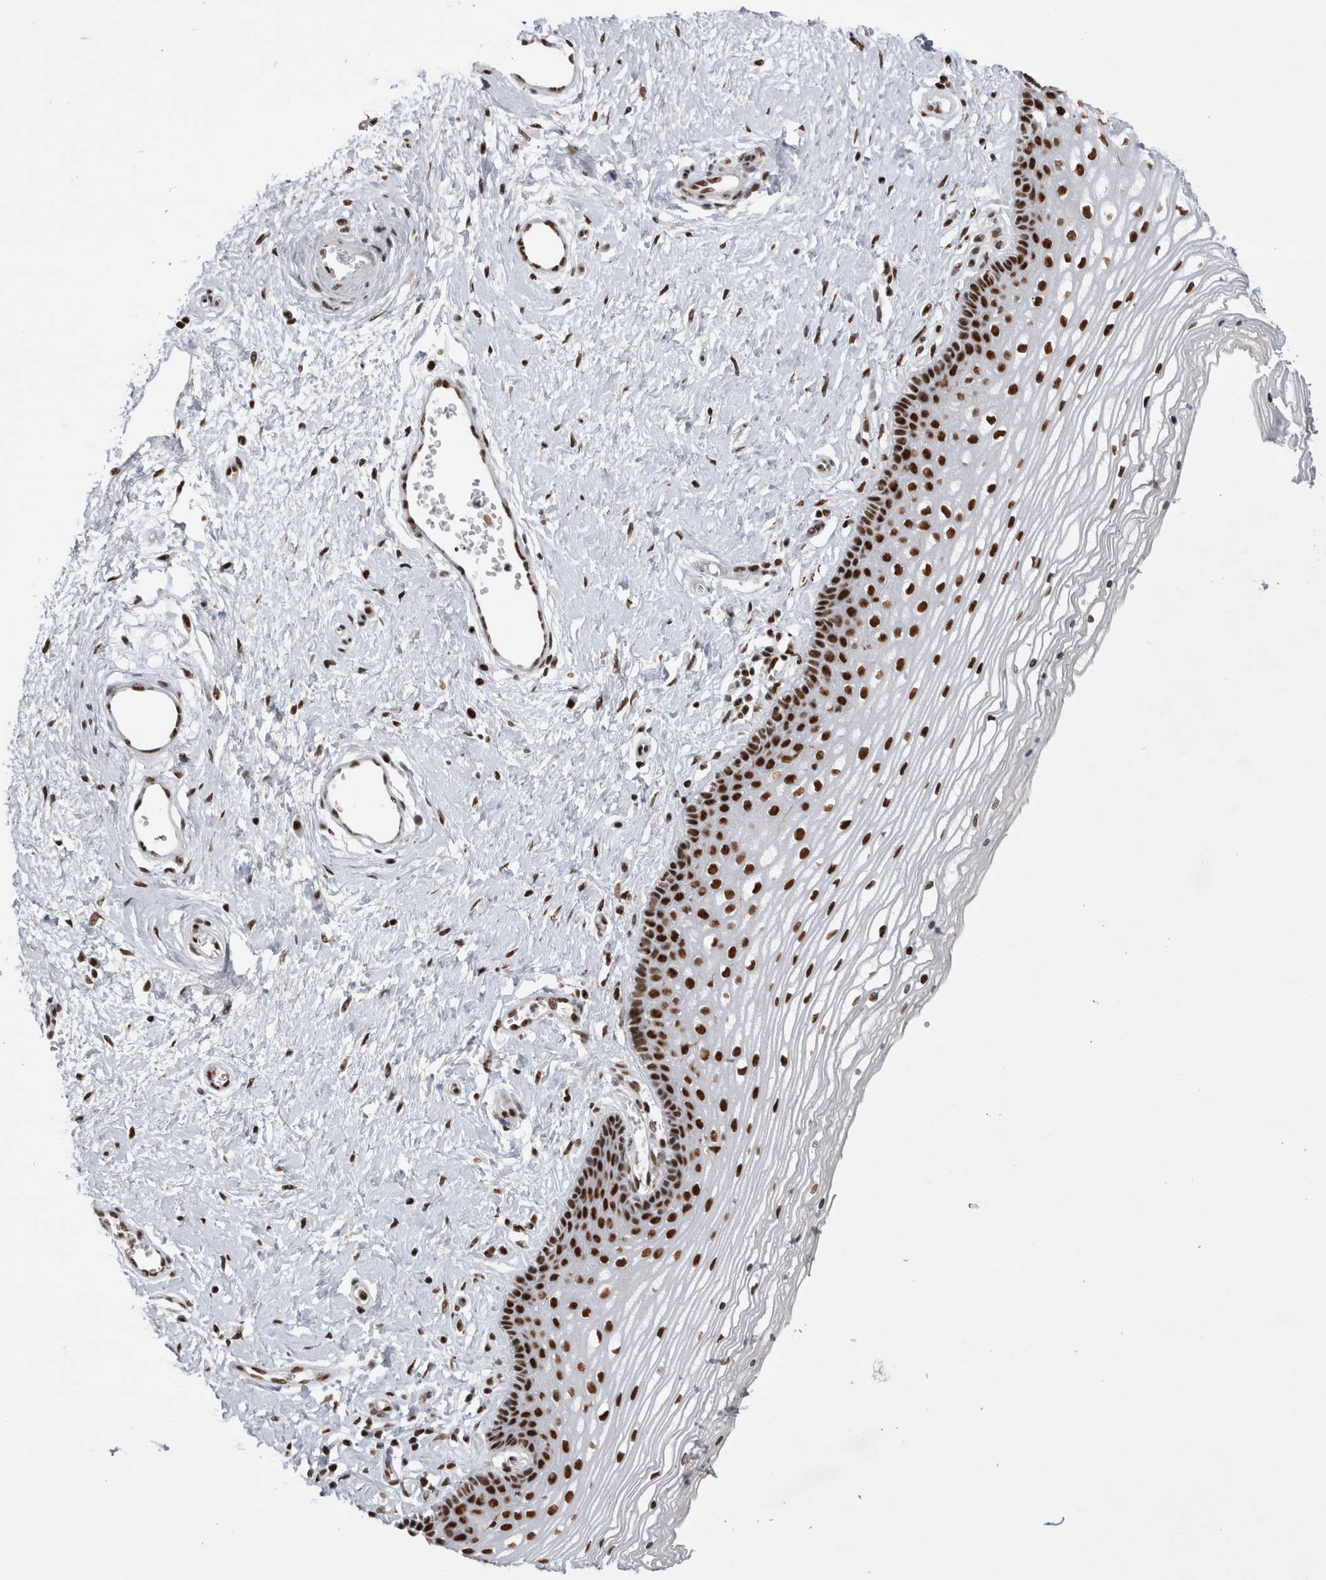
{"staining": {"intensity": "strong", "quantity": ">75%", "location": "nuclear"}, "tissue": "vagina", "cell_type": "Squamous epithelial cells", "image_type": "normal", "snomed": [{"axis": "morphology", "description": "Normal tissue, NOS"}, {"axis": "topography", "description": "Vagina"}], "caption": "Immunohistochemical staining of unremarkable vagina displays high levels of strong nuclear positivity in about >75% of squamous epithelial cells. (DAB IHC with brightfield microscopy, high magnification).", "gene": "EYA2", "patient": {"sex": "female", "age": 46}}